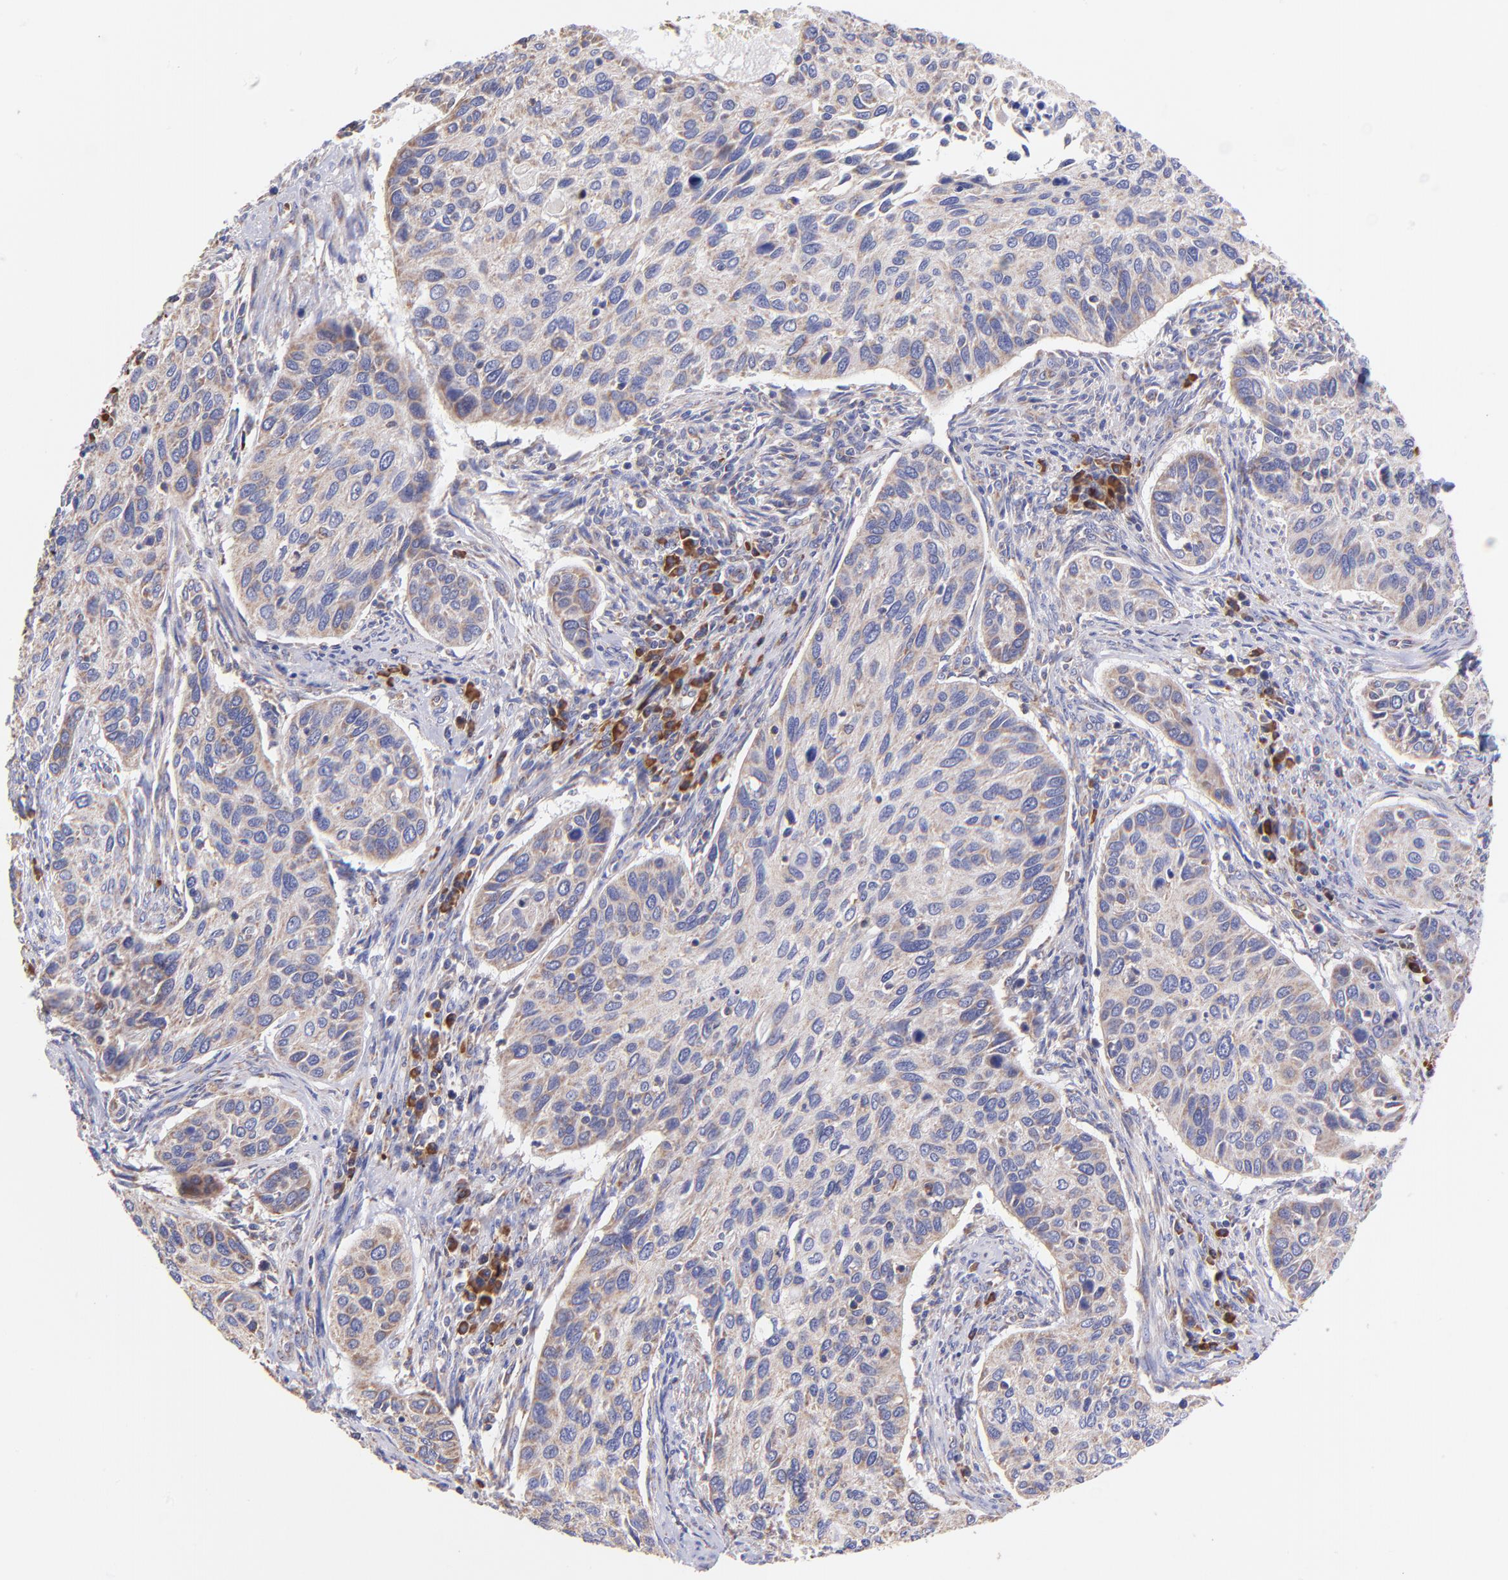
{"staining": {"intensity": "negative", "quantity": "none", "location": "none"}, "tissue": "cervical cancer", "cell_type": "Tumor cells", "image_type": "cancer", "snomed": [{"axis": "morphology", "description": "Squamous cell carcinoma, NOS"}, {"axis": "topography", "description": "Cervix"}], "caption": "DAB immunohistochemical staining of squamous cell carcinoma (cervical) exhibits no significant staining in tumor cells.", "gene": "PREX1", "patient": {"sex": "female", "age": 57}}